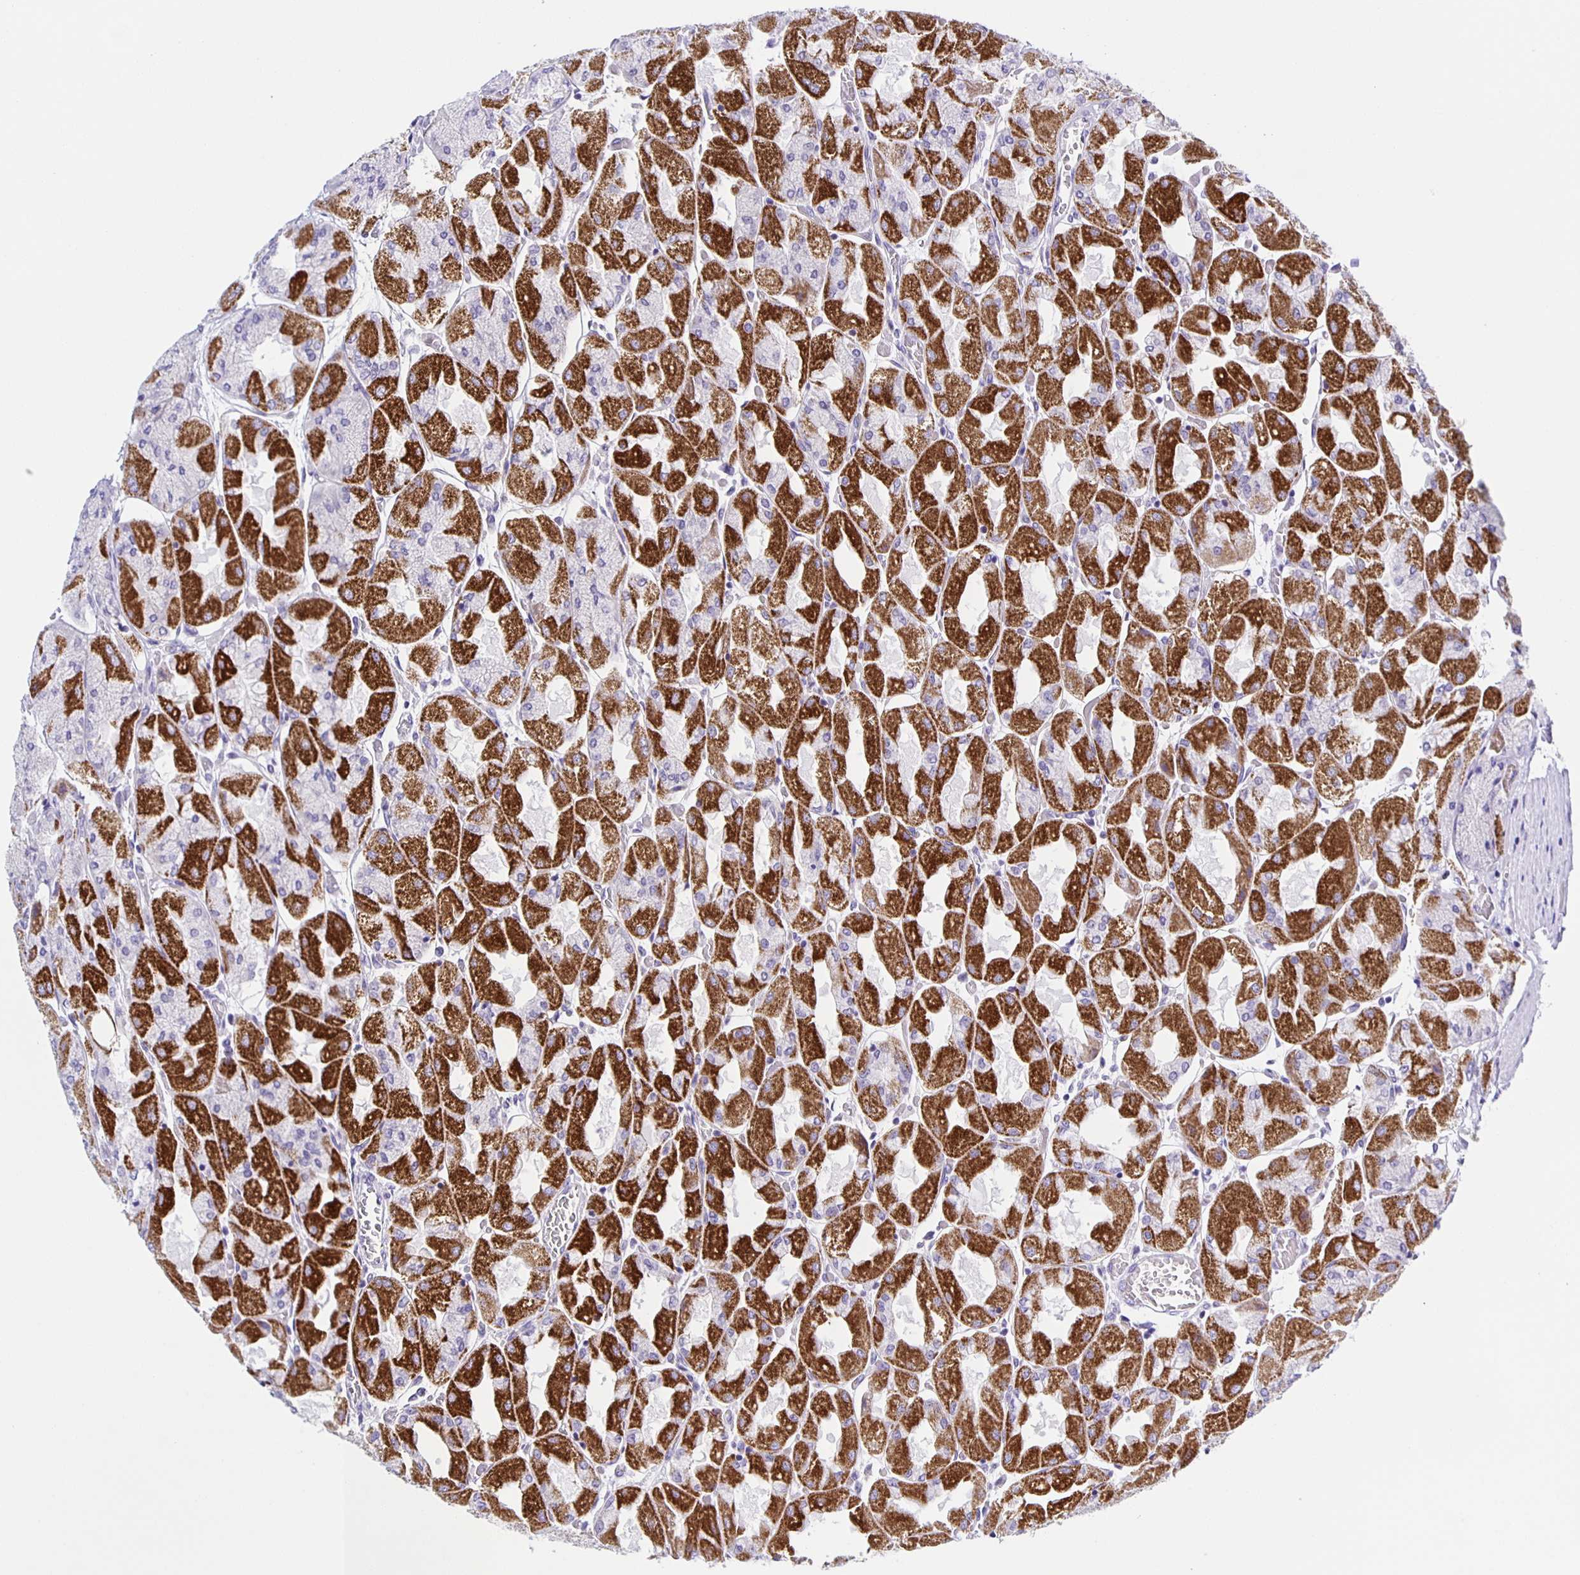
{"staining": {"intensity": "strong", "quantity": "25%-75%", "location": "cytoplasmic/membranous"}, "tissue": "stomach", "cell_type": "Glandular cells", "image_type": "normal", "snomed": [{"axis": "morphology", "description": "Normal tissue, NOS"}, {"axis": "topography", "description": "Stomach"}], "caption": "Strong cytoplasmic/membranous protein expression is identified in approximately 25%-75% of glandular cells in stomach.", "gene": "AQP6", "patient": {"sex": "female", "age": 61}}